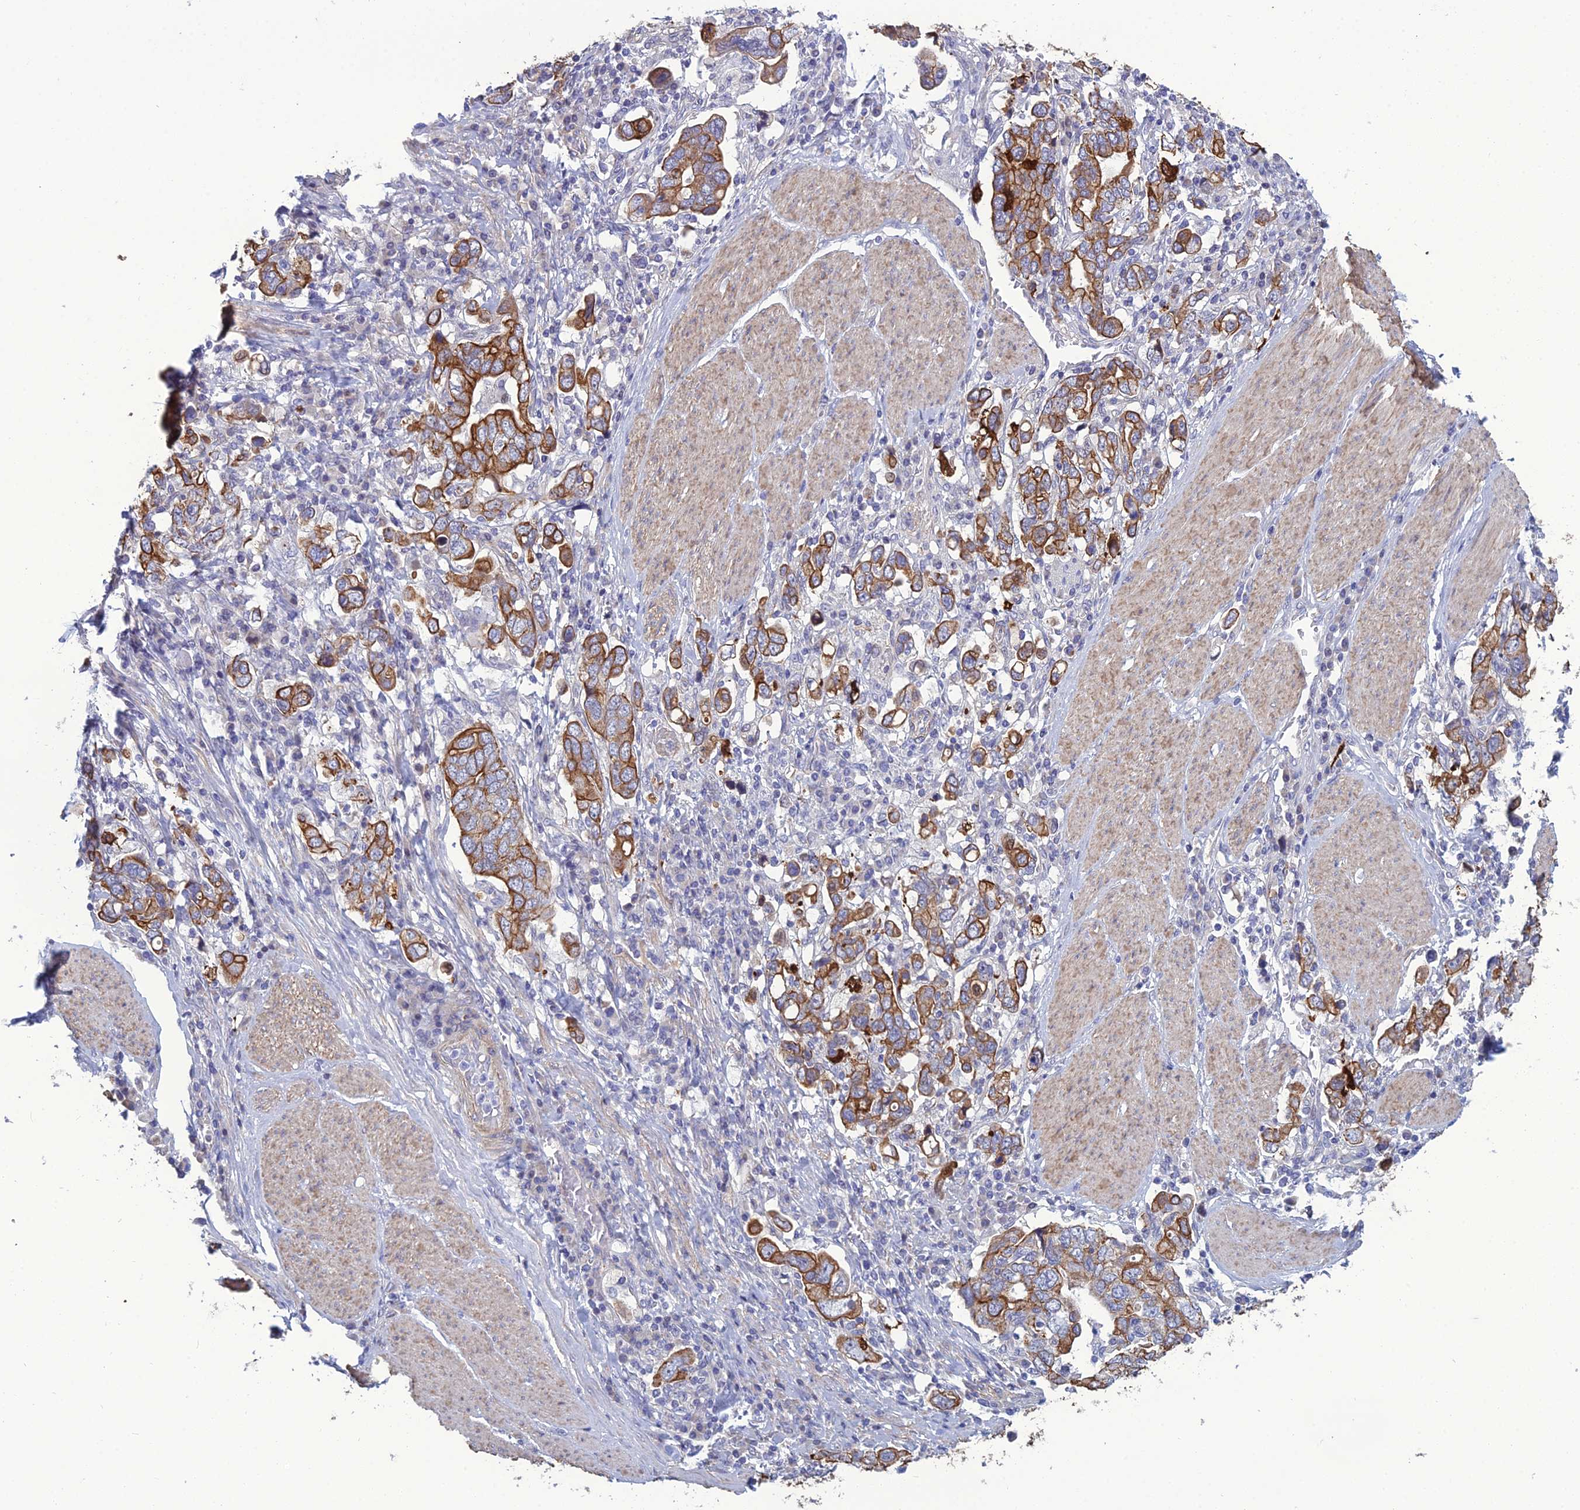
{"staining": {"intensity": "moderate", "quantity": ">75%", "location": "cytoplasmic/membranous"}, "tissue": "stomach cancer", "cell_type": "Tumor cells", "image_type": "cancer", "snomed": [{"axis": "morphology", "description": "Adenocarcinoma, NOS"}, {"axis": "topography", "description": "Stomach, upper"}], "caption": "A high-resolution photomicrograph shows immunohistochemistry (IHC) staining of stomach adenocarcinoma, which demonstrates moderate cytoplasmic/membranous staining in approximately >75% of tumor cells. (DAB (3,3'-diaminobenzidine) IHC with brightfield microscopy, high magnification).", "gene": "LZTS2", "patient": {"sex": "male", "age": 62}}